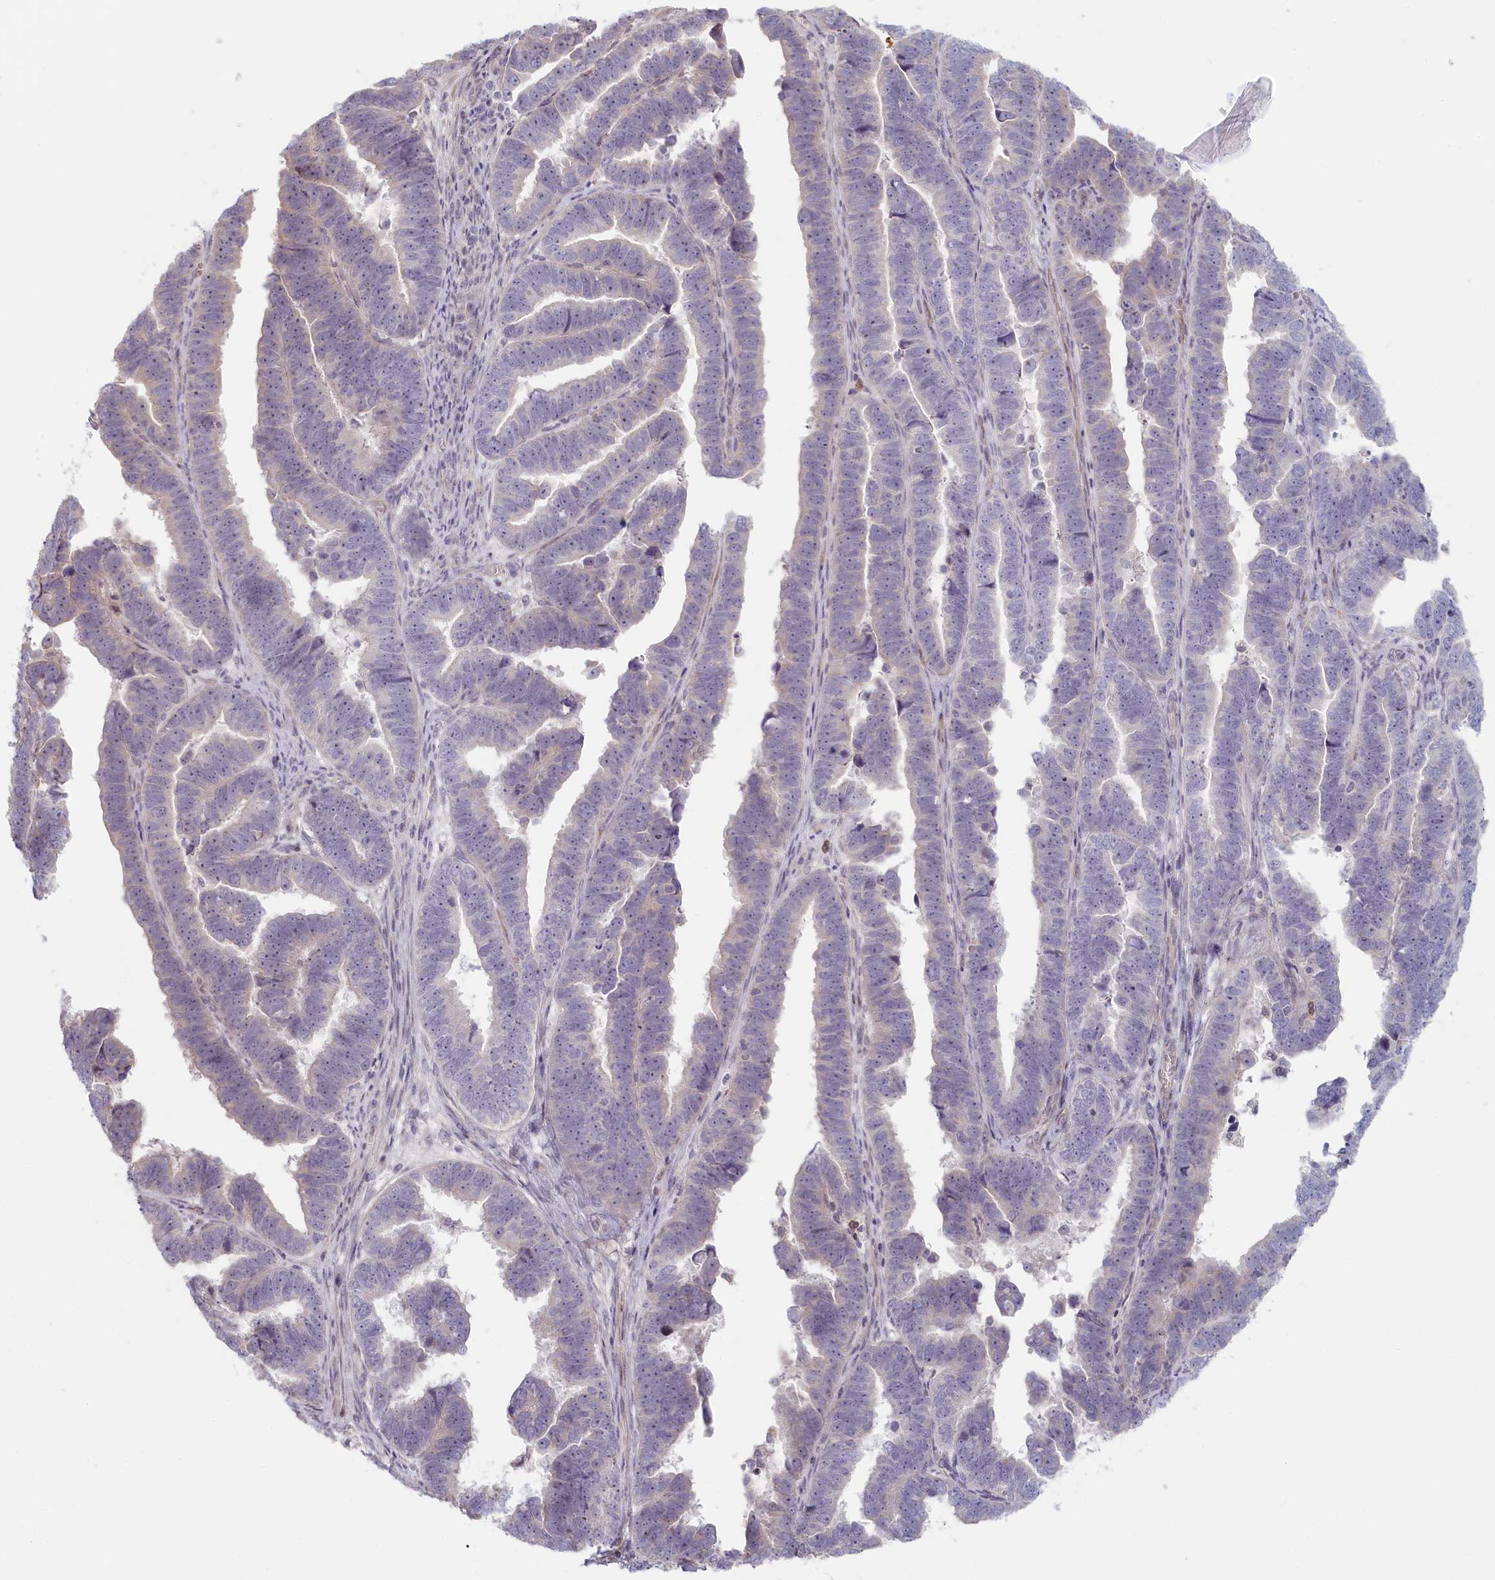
{"staining": {"intensity": "negative", "quantity": "none", "location": "none"}, "tissue": "endometrial cancer", "cell_type": "Tumor cells", "image_type": "cancer", "snomed": [{"axis": "morphology", "description": "Adenocarcinoma, NOS"}, {"axis": "topography", "description": "Endometrium"}], "caption": "A photomicrograph of human endometrial cancer (adenocarcinoma) is negative for staining in tumor cells.", "gene": "INTS4", "patient": {"sex": "female", "age": 75}}